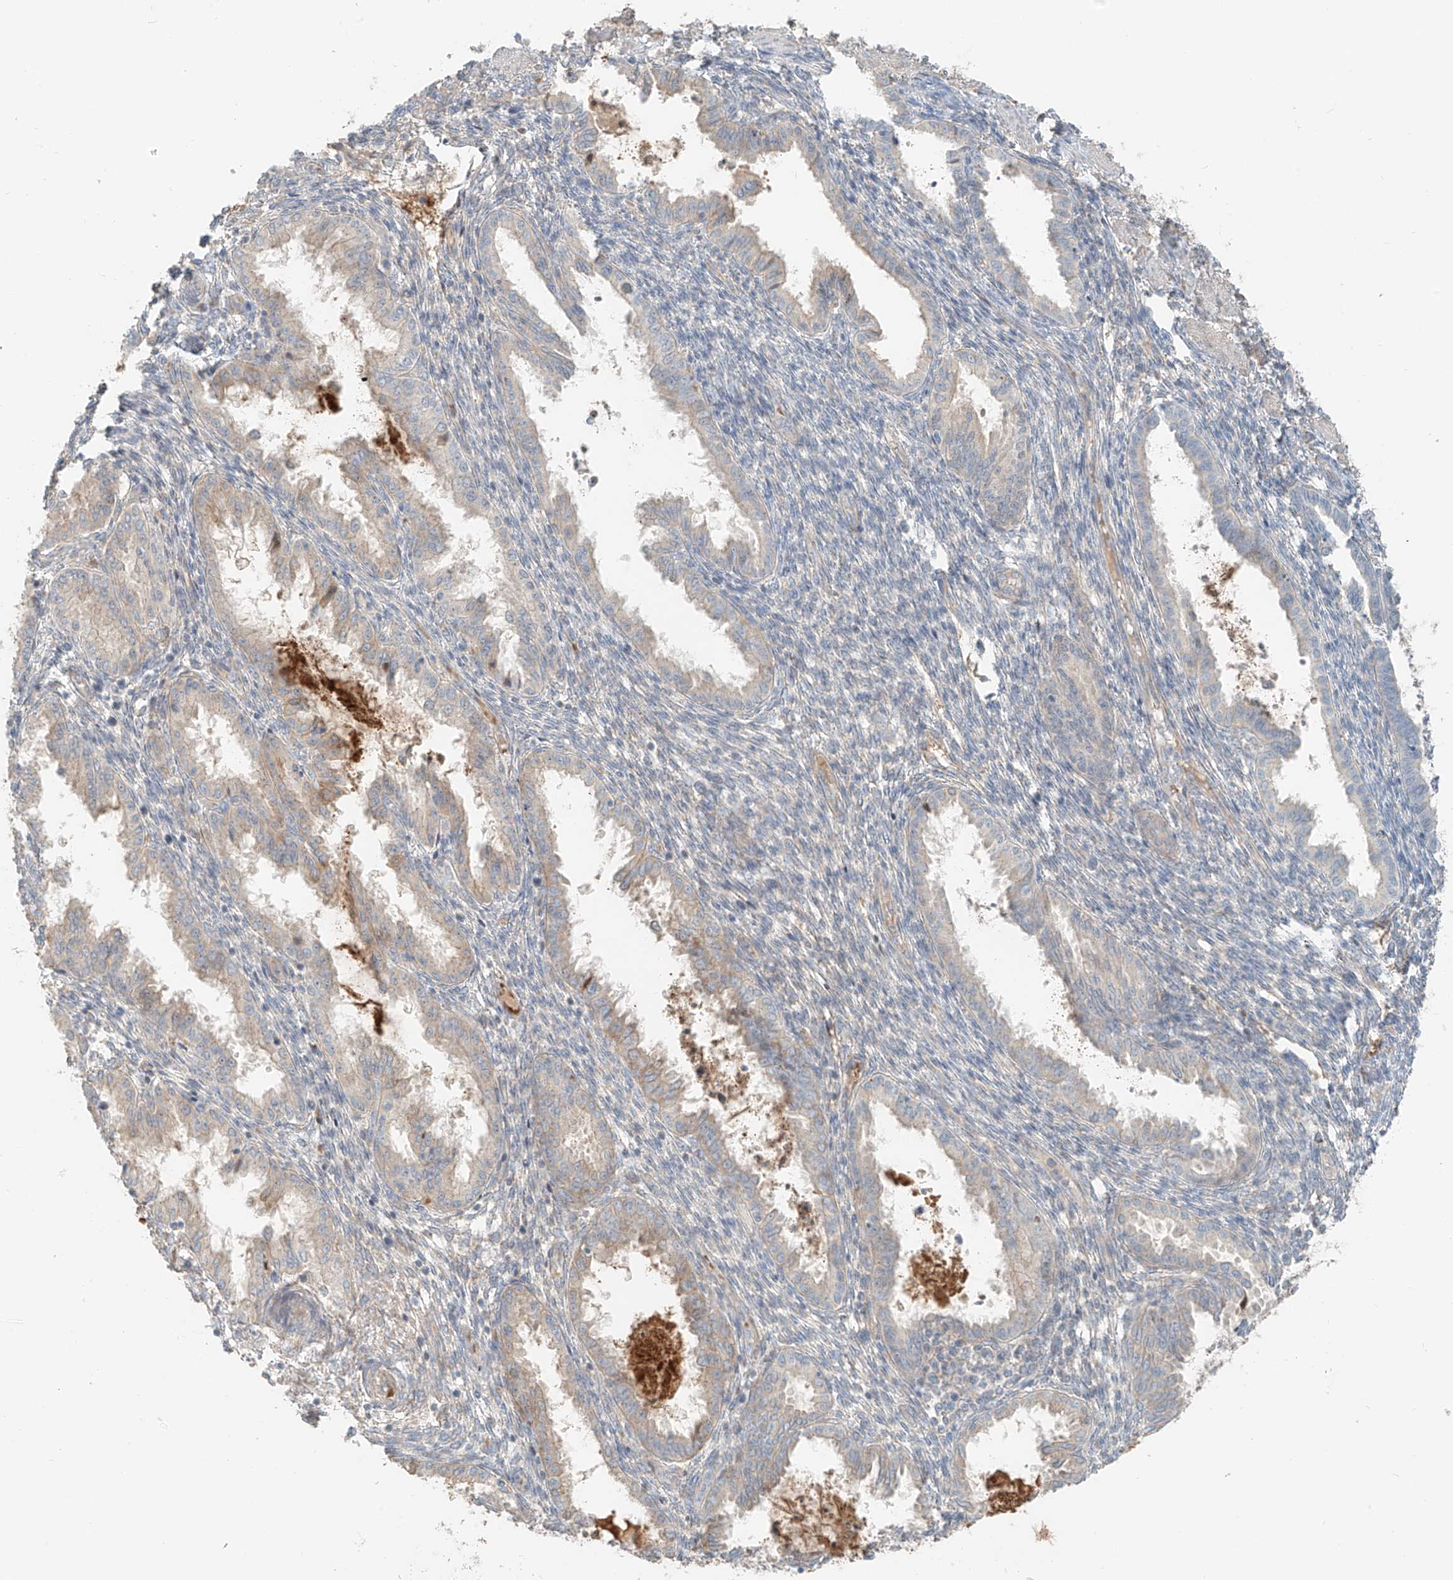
{"staining": {"intensity": "weak", "quantity": "<25%", "location": "cytoplasmic/membranous"}, "tissue": "endometrium", "cell_type": "Cells in endometrial stroma", "image_type": "normal", "snomed": [{"axis": "morphology", "description": "Normal tissue, NOS"}, {"axis": "topography", "description": "Endometrium"}], "caption": "An image of endometrium stained for a protein reveals no brown staining in cells in endometrial stroma.", "gene": "FSTL1", "patient": {"sex": "female", "age": 33}}